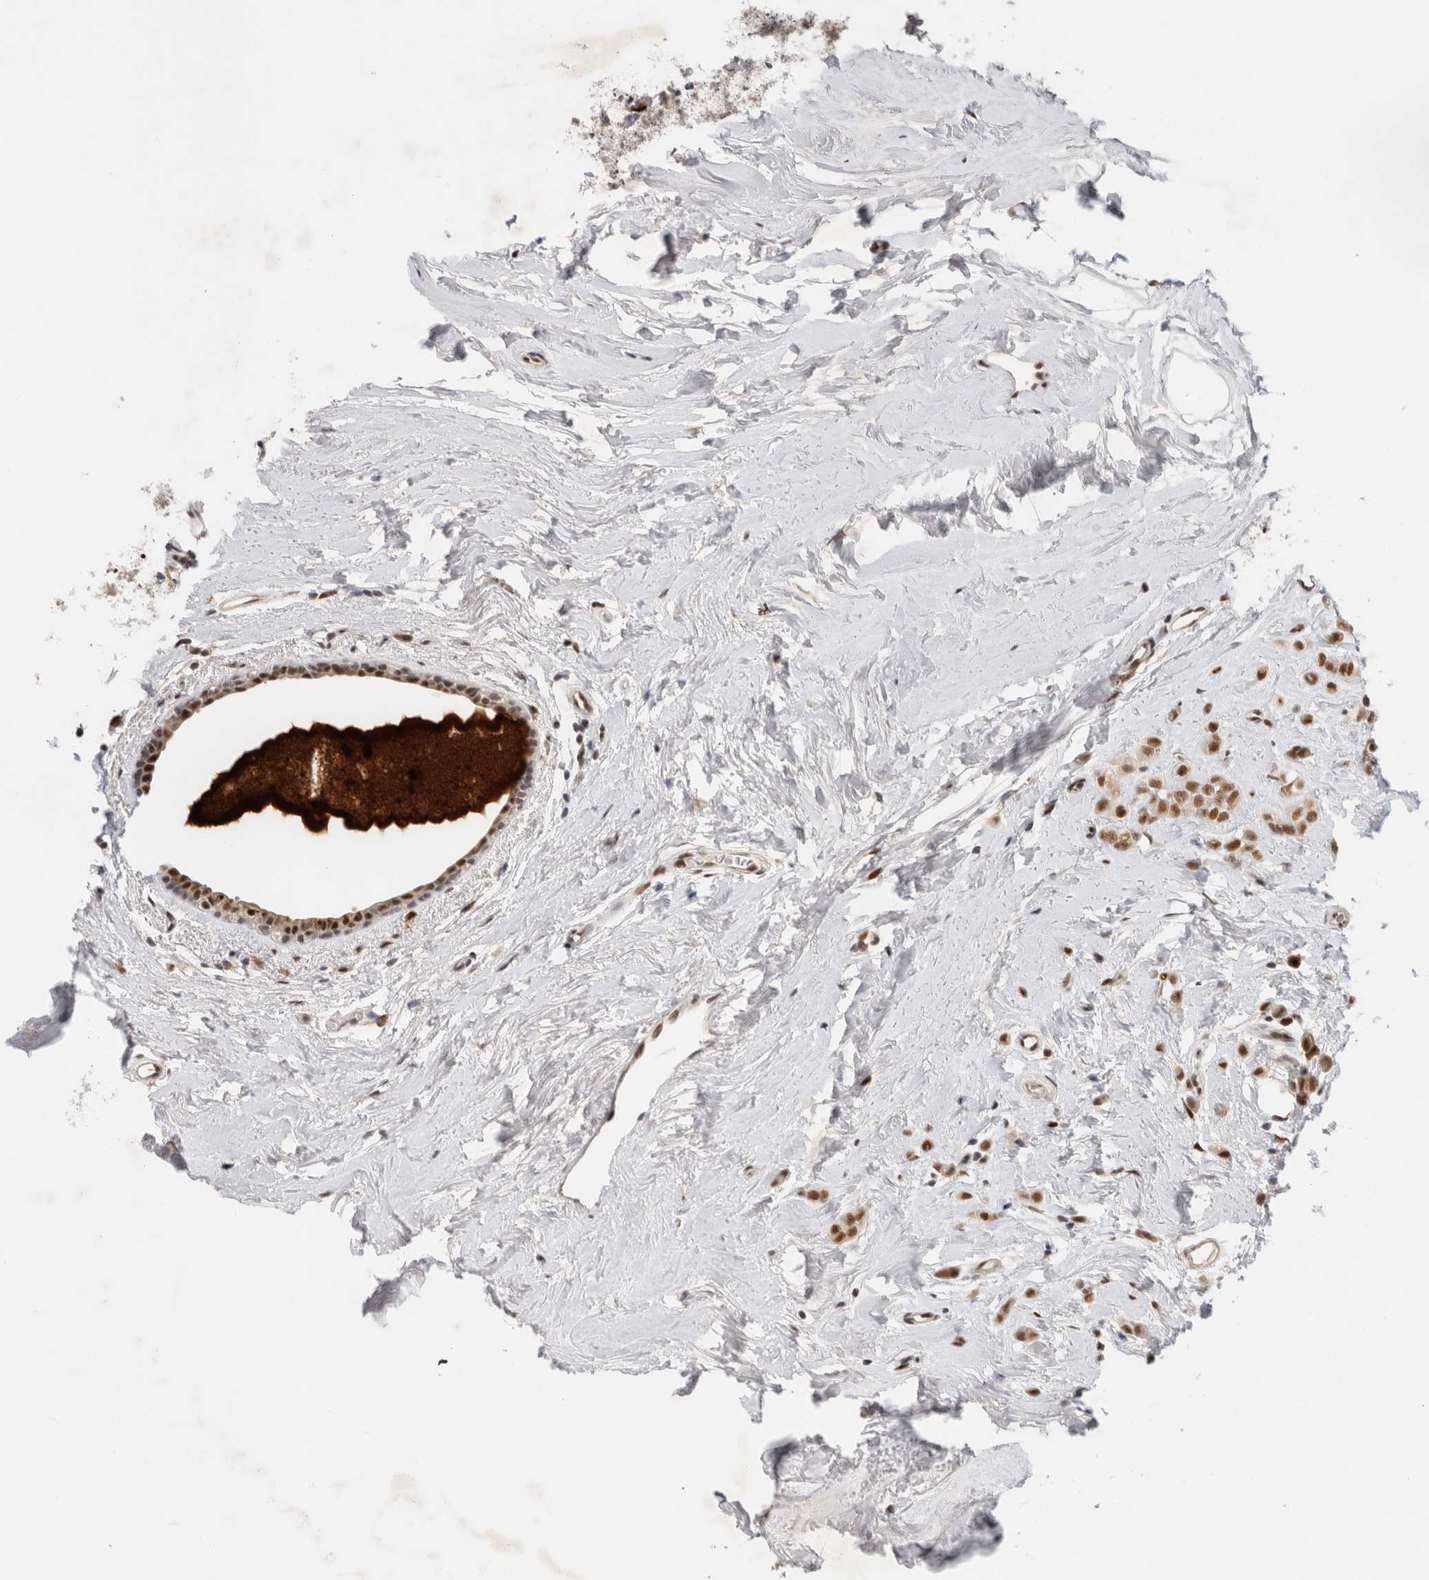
{"staining": {"intensity": "moderate", "quantity": ">75%", "location": "nuclear"}, "tissue": "breast cancer", "cell_type": "Tumor cells", "image_type": "cancer", "snomed": [{"axis": "morphology", "description": "Lobular carcinoma"}, {"axis": "topography", "description": "Breast"}], "caption": "Brown immunohistochemical staining in human breast lobular carcinoma exhibits moderate nuclear positivity in approximately >75% of tumor cells.", "gene": "HESX1", "patient": {"sex": "female", "age": 47}}